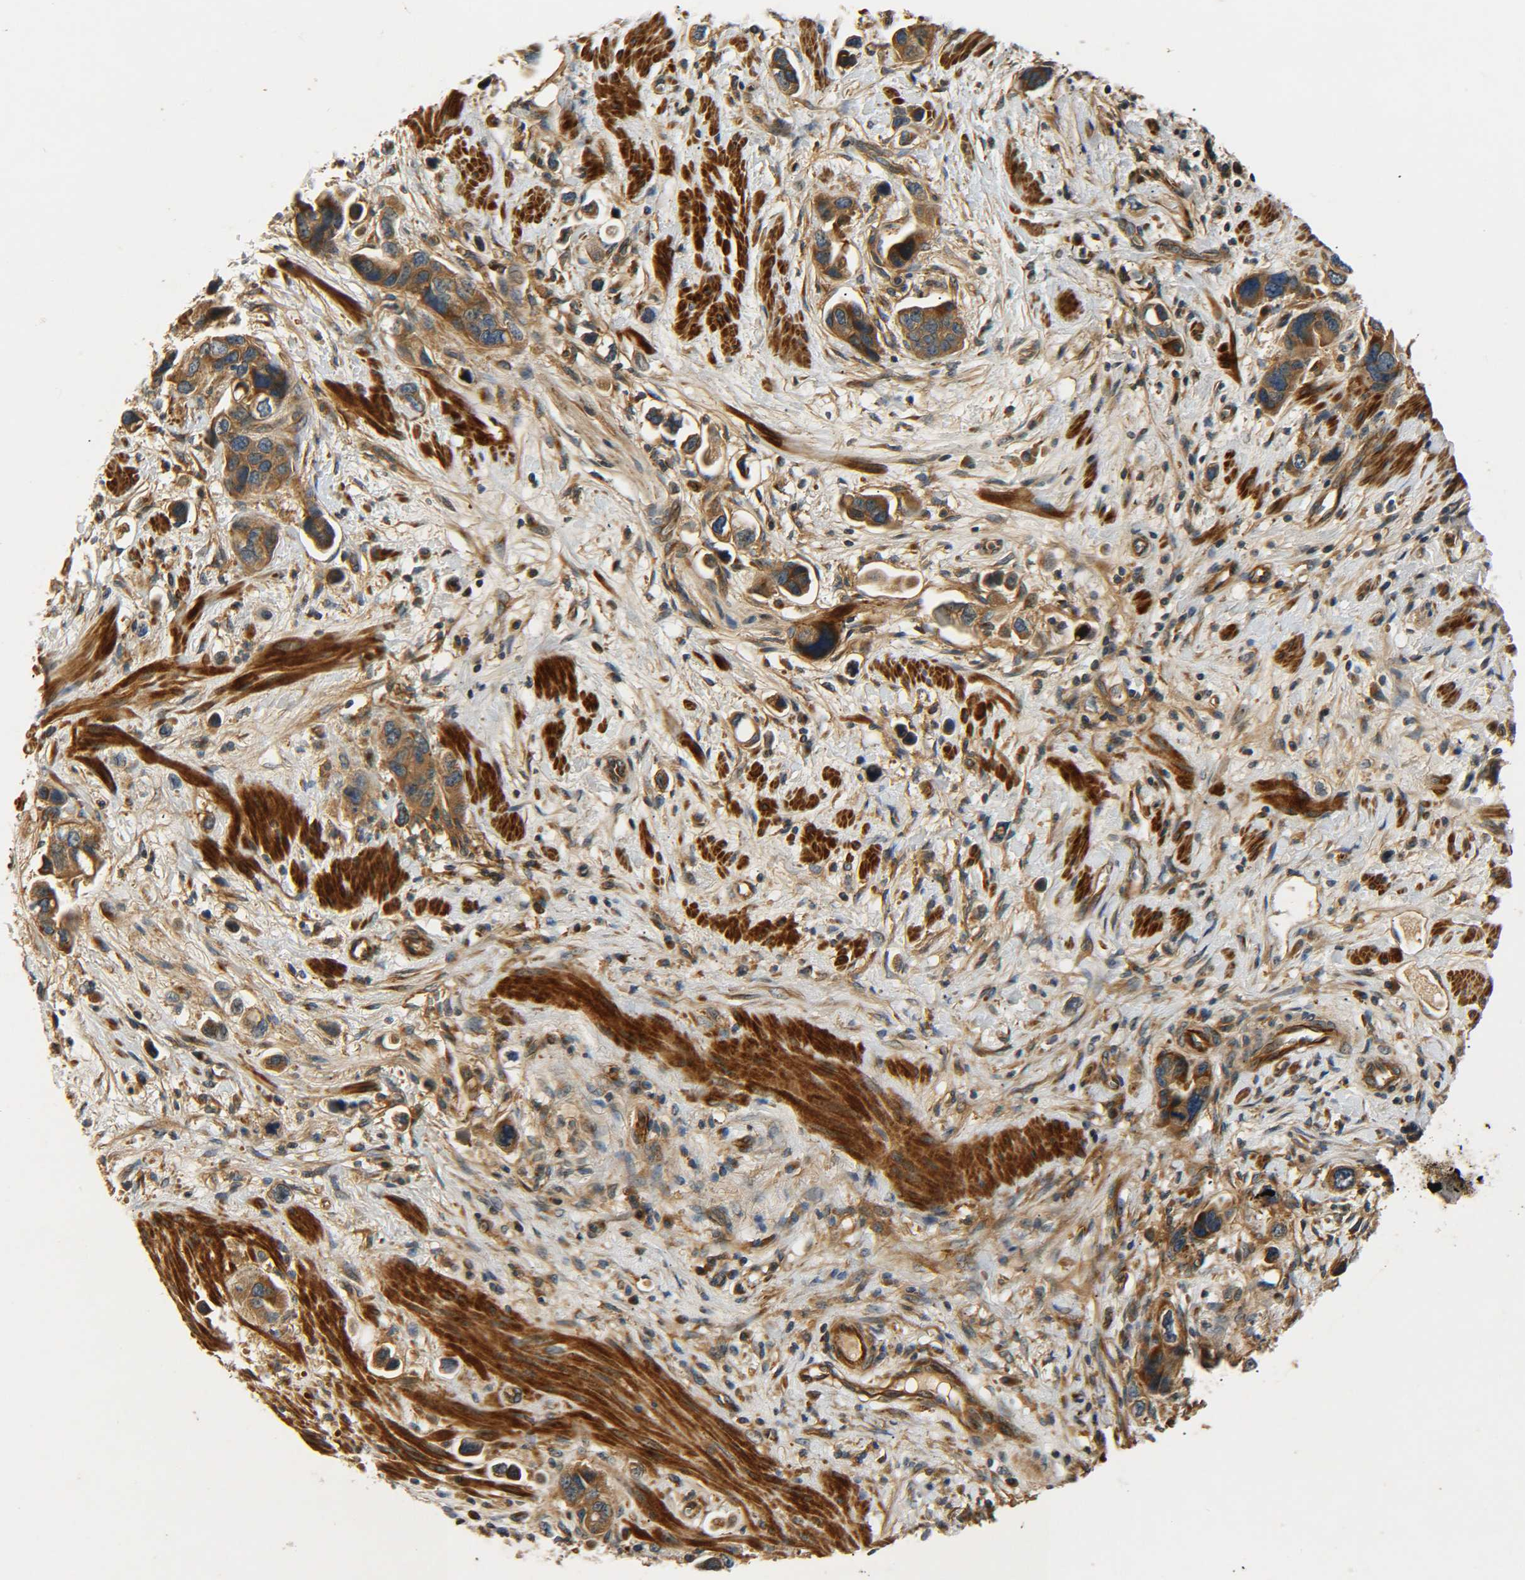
{"staining": {"intensity": "moderate", "quantity": ">75%", "location": "cytoplasmic/membranous"}, "tissue": "stomach cancer", "cell_type": "Tumor cells", "image_type": "cancer", "snomed": [{"axis": "morphology", "description": "Adenocarcinoma, NOS"}, {"axis": "topography", "description": "Stomach, lower"}], "caption": "Protein staining by immunohistochemistry (IHC) shows moderate cytoplasmic/membranous positivity in approximately >75% of tumor cells in stomach cancer (adenocarcinoma). (brown staining indicates protein expression, while blue staining denotes nuclei).", "gene": "LRCH3", "patient": {"sex": "female", "age": 93}}